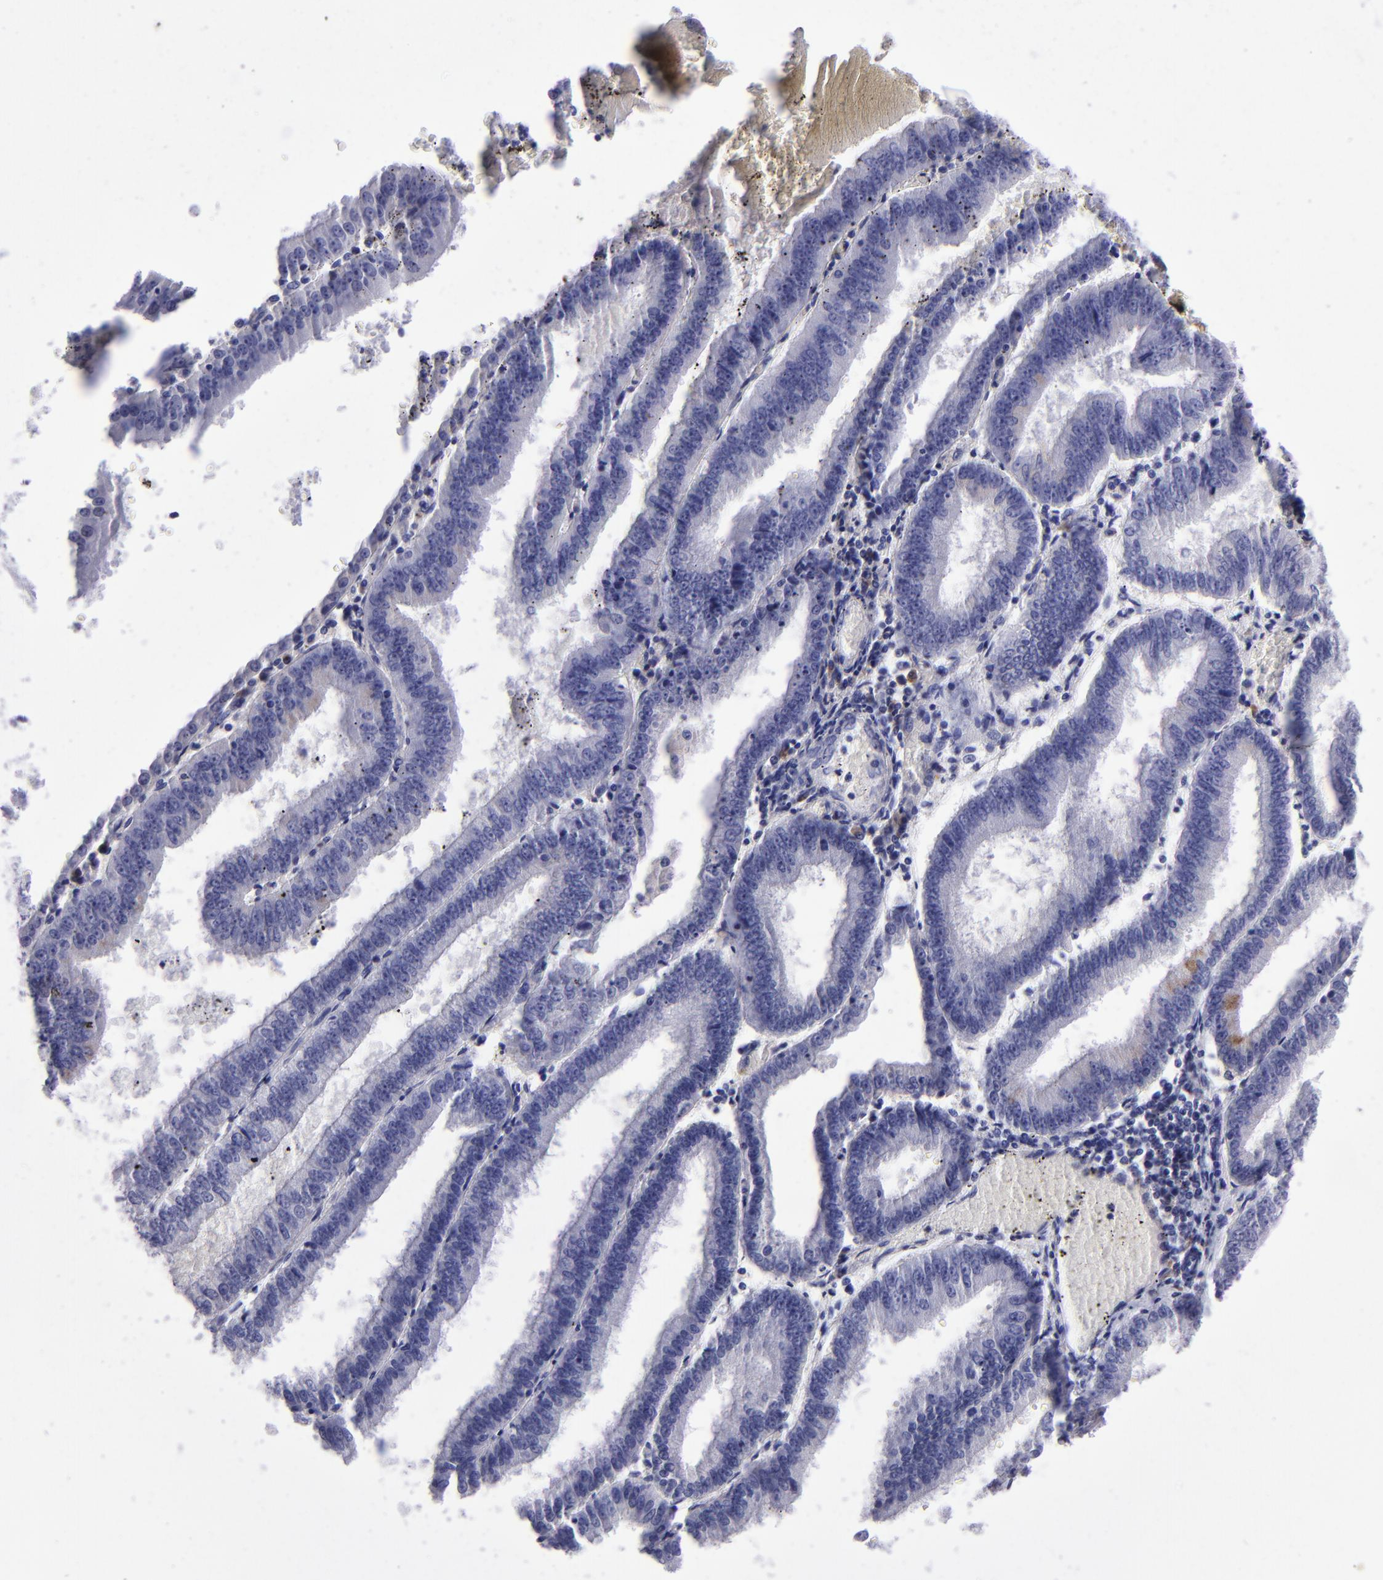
{"staining": {"intensity": "negative", "quantity": "none", "location": "none"}, "tissue": "endometrial cancer", "cell_type": "Tumor cells", "image_type": "cancer", "snomed": [{"axis": "morphology", "description": "Adenocarcinoma, NOS"}, {"axis": "topography", "description": "Endometrium"}], "caption": "The histopathology image reveals no staining of tumor cells in endometrial cancer.", "gene": "TYRP1", "patient": {"sex": "female", "age": 66}}